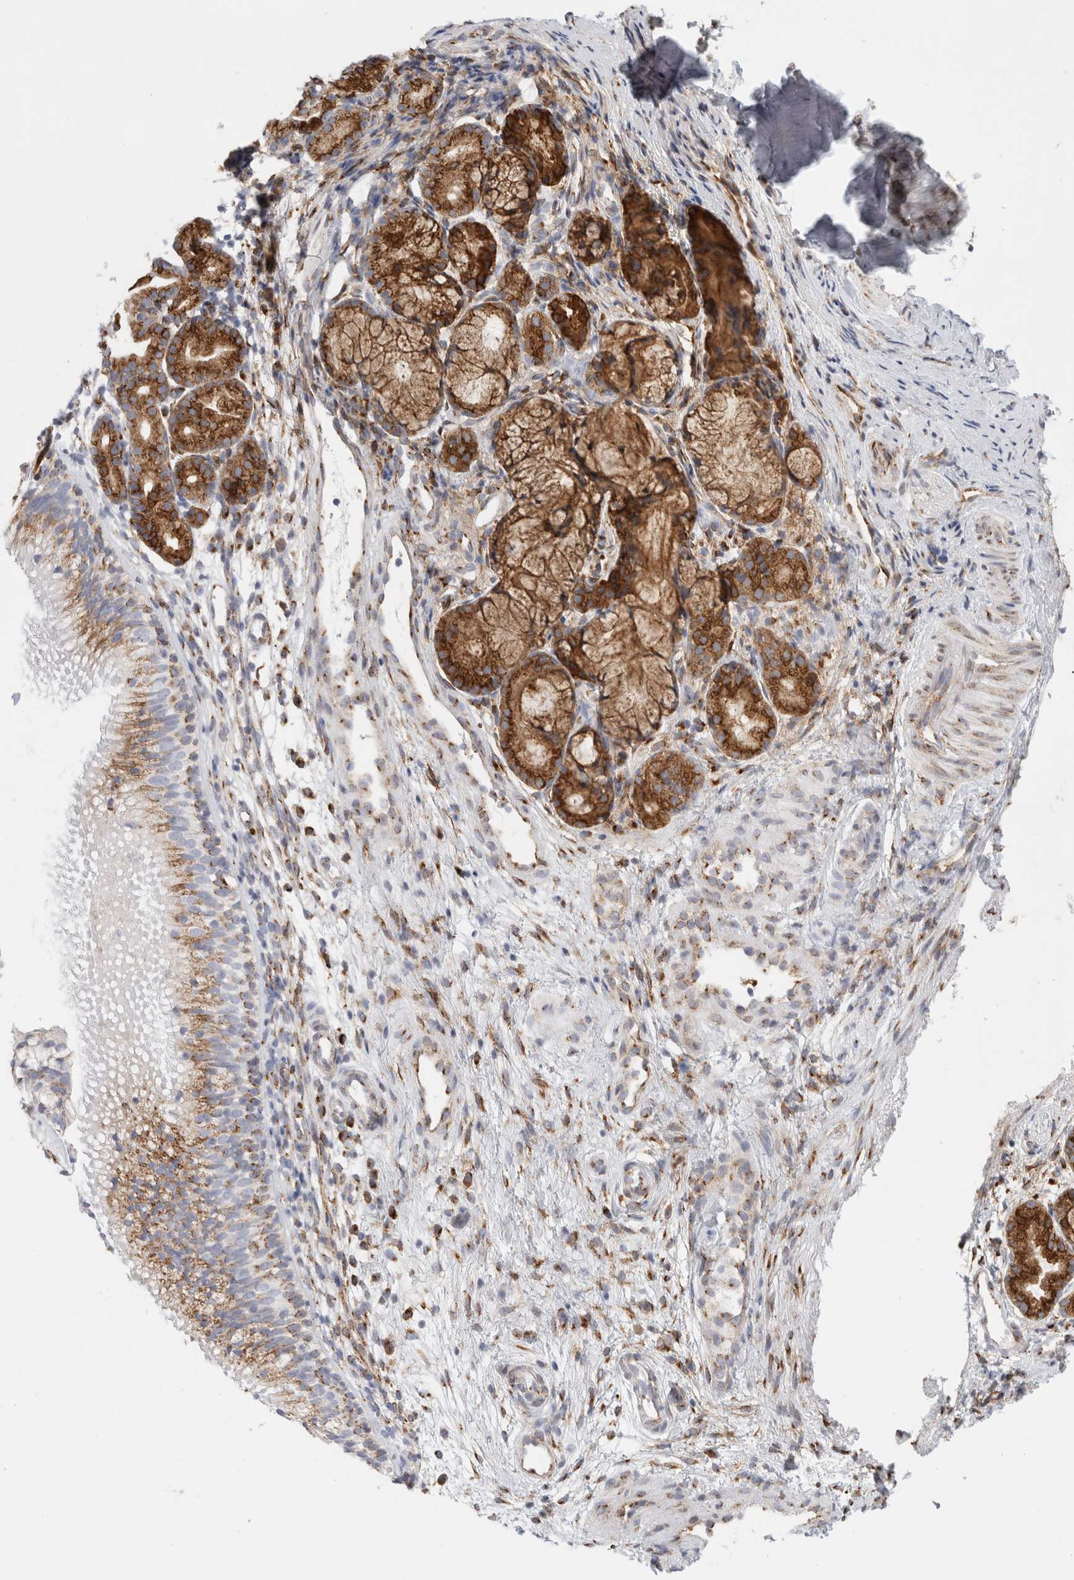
{"staining": {"intensity": "moderate", "quantity": "25%-75%", "location": "cytoplasmic/membranous"}, "tissue": "nasopharynx", "cell_type": "Respiratory epithelial cells", "image_type": "normal", "snomed": [{"axis": "morphology", "description": "Normal tissue, NOS"}, {"axis": "morphology", "description": "Inflammation, NOS"}, {"axis": "topography", "description": "Nasopharynx"}], "caption": "Immunohistochemistry (IHC) micrograph of normal nasopharynx: human nasopharynx stained using IHC reveals medium levels of moderate protein expression localized specifically in the cytoplasmic/membranous of respiratory epithelial cells, appearing as a cytoplasmic/membranous brown color.", "gene": "MCFD2", "patient": {"sex": "female", "age": 19}}